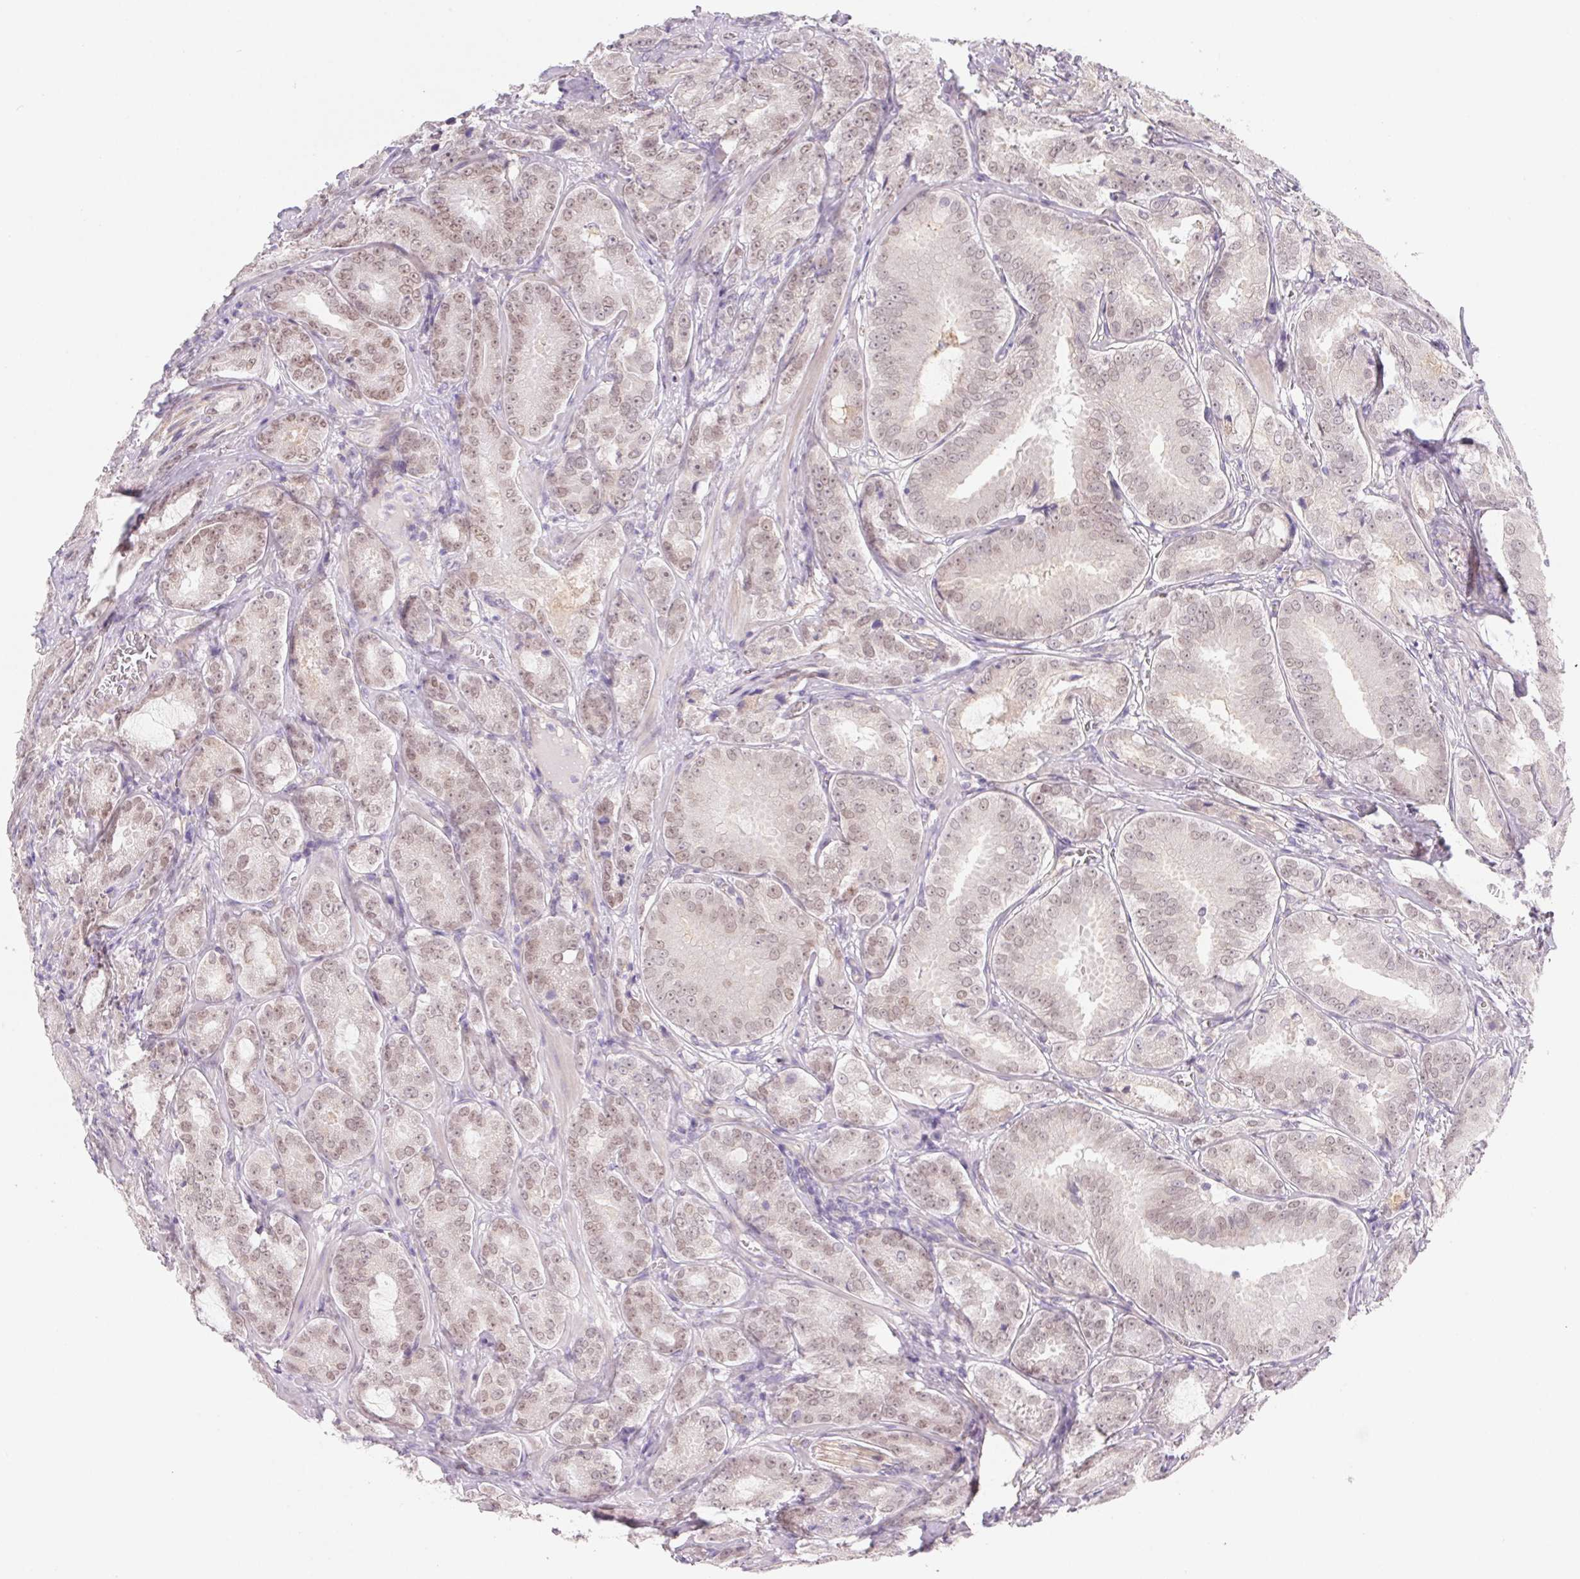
{"staining": {"intensity": "weak", "quantity": ">75%", "location": "nuclear"}, "tissue": "prostate cancer", "cell_type": "Tumor cells", "image_type": "cancer", "snomed": [{"axis": "morphology", "description": "Adenocarcinoma, High grade"}, {"axis": "topography", "description": "Prostate"}], "caption": "Brown immunohistochemical staining in prostate cancer reveals weak nuclear positivity in about >75% of tumor cells.", "gene": "CTNND2", "patient": {"sex": "male", "age": 64}}